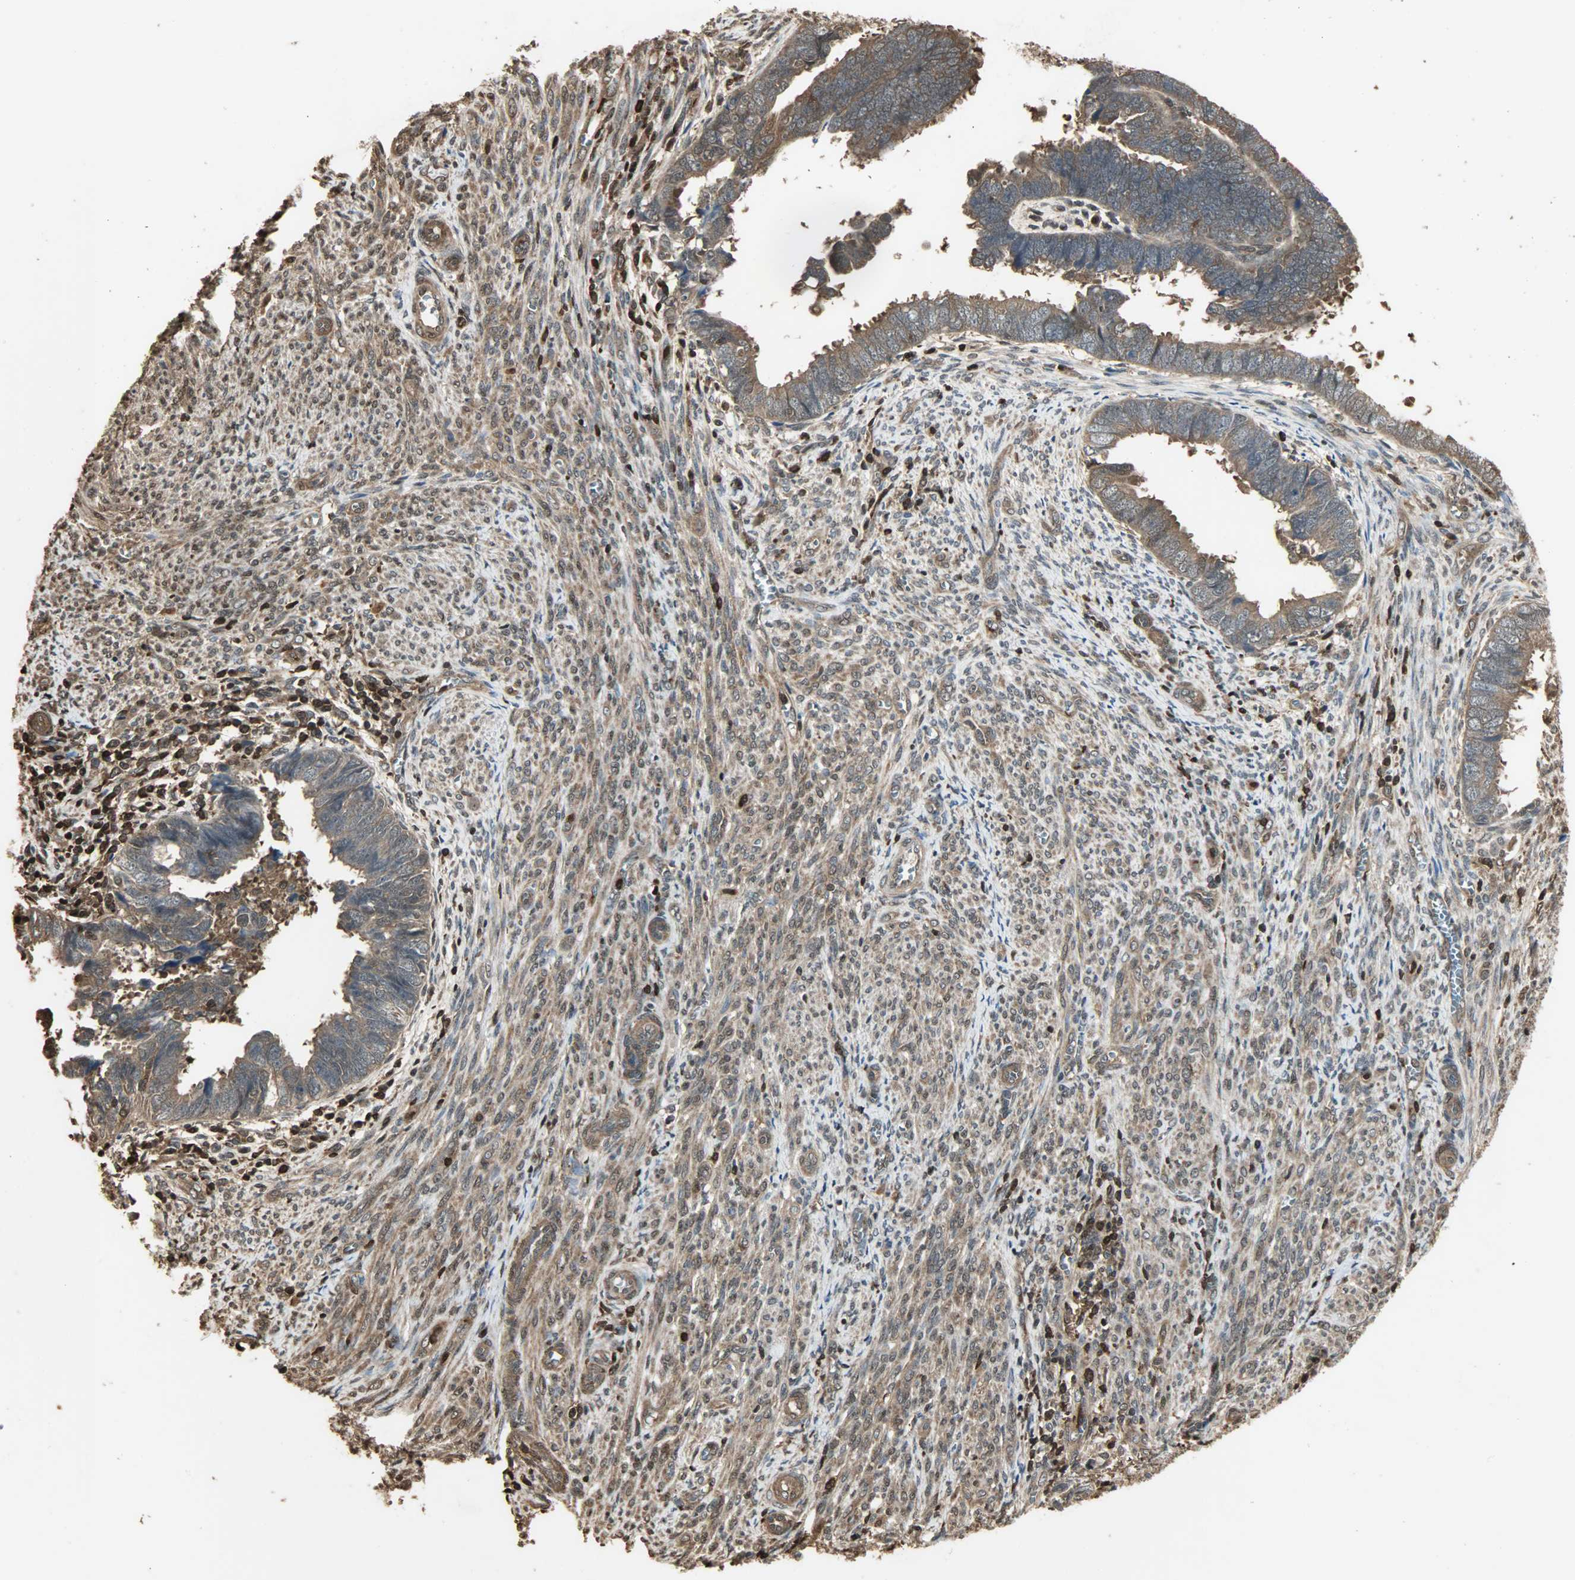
{"staining": {"intensity": "strong", "quantity": ">75%", "location": "cytoplasmic/membranous"}, "tissue": "endometrial cancer", "cell_type": "Tumor cells", "image_type": "cancer", "snomed": [{"axis": "morphology", "description": "Adenocarcinoma, NOS"}, {"axis": "topography", "description": "Endometrium"}], "caption": "Immunohistochemistry (IHC) staining of adenocarcinoma (endometrial), which displays high levels of strong cytoplasmic/membranous expression in about >75% of tumor cells indicating strong cytoplasmic/membranous protein expression. The staining was performed using DAB (3,3'-diaminobenzidine) (brown) for protein detection and nuclei were counterstained in hematoxylin (blue).", "gene": "YWHAZ", "patient": {"sex": "female", "age": 75}}